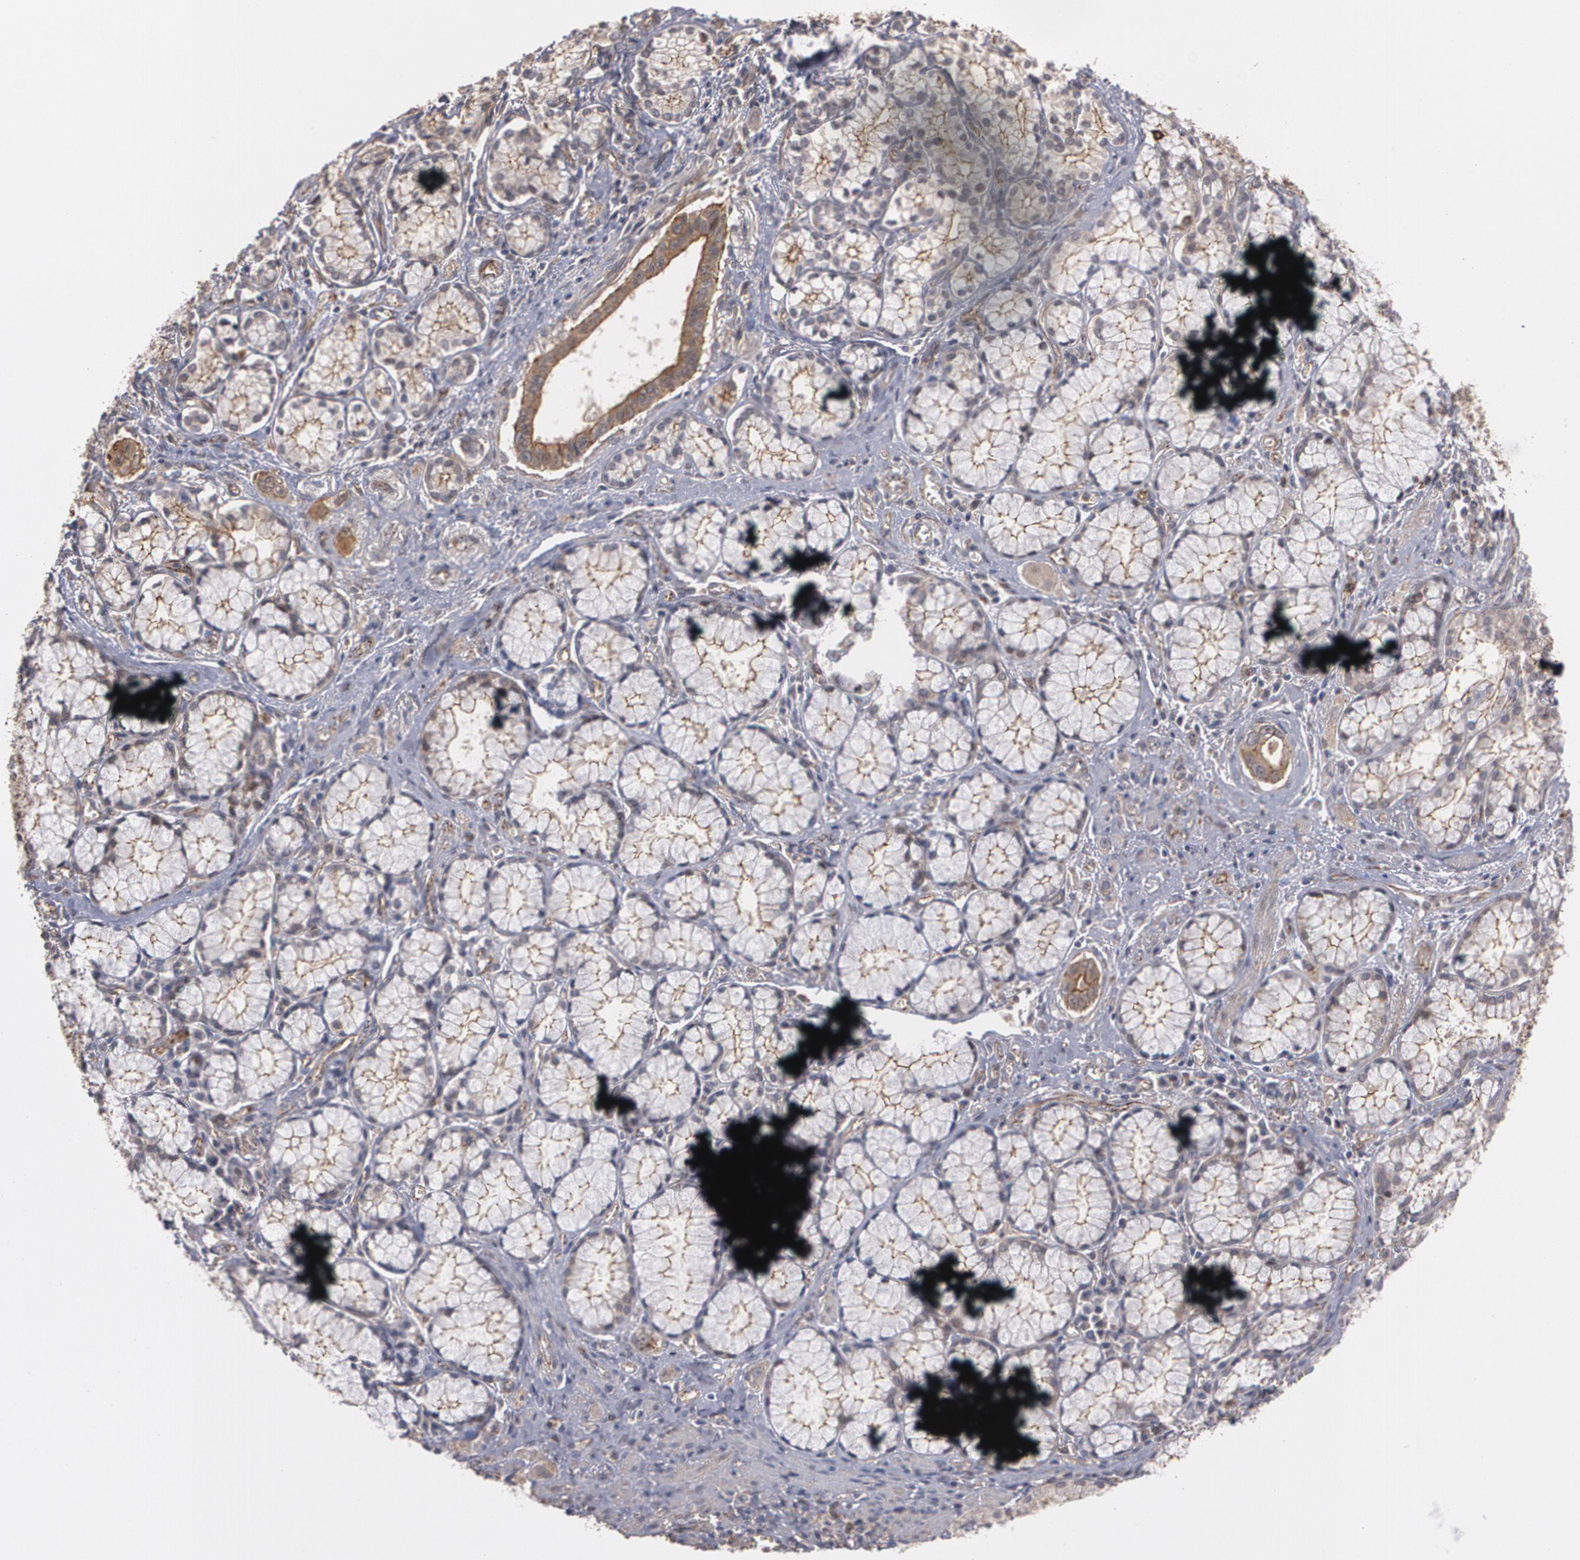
{"staining": {"intensity": "moderate", "quantity": ">75%", "location": "cytoplasmic/membranous"}, "tissue": "pancreatic cancer", "cell_type": "Tumor cells", "image_type": "cancer", "snomed": [{"axis": "morphology", "description": "Adenocarcinoma, NOS"}, {"axis": "topography", "description": "Pancreas"}], "caption": "Pancreatic cancer (adenocarcinoma) tissue displays moderate cytoplasmic/membranous staining in about >75% of tumor cells The staining was performed using DAB (3,3'-diaminobenzidine) to visualize the protein expression in brown, while the nuclei were stained in blue with hematoxylin (Magnification: 20x).", "gene": "TJP1", "patient": {"sex": "male", "age": 77}}